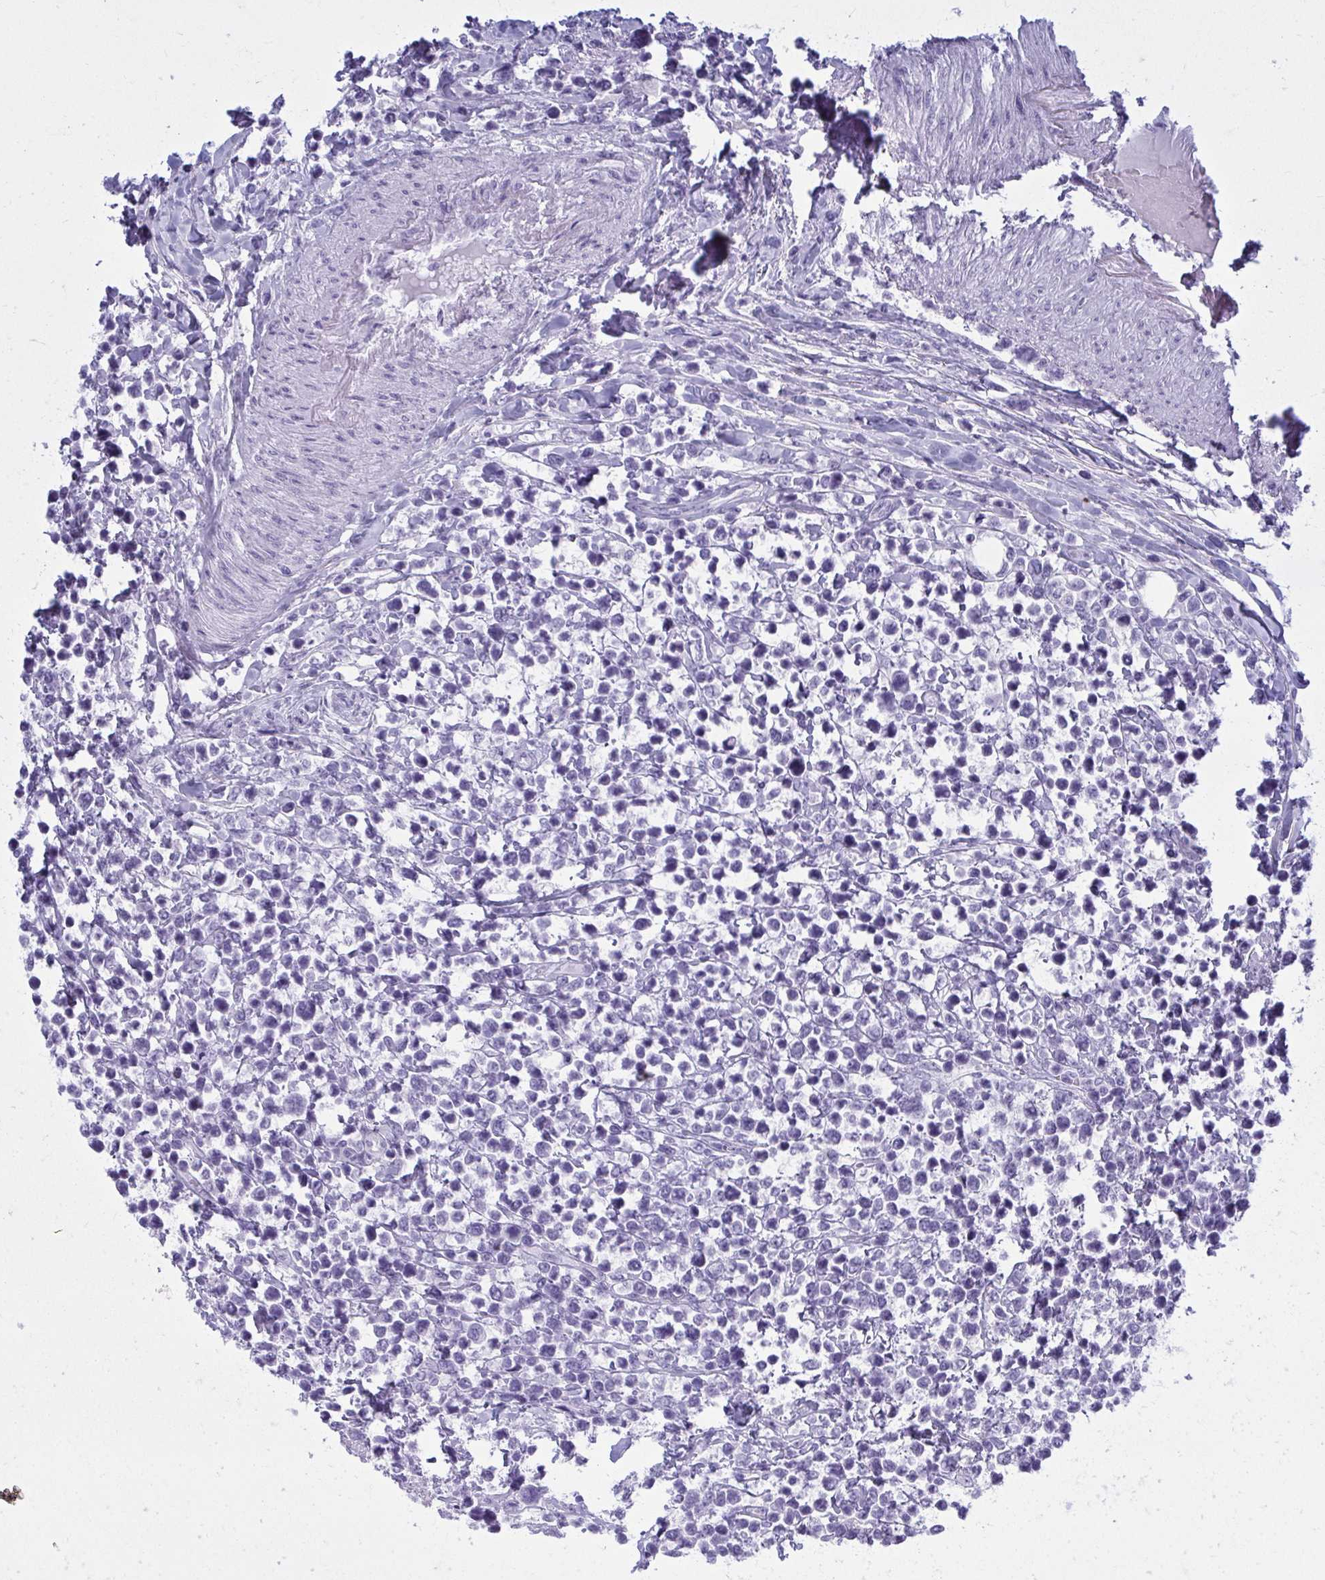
{"staining": {"intensity": "negative", "quantity": "none", "location": "none"}, "tissue": "lymphoma", "cell_type": "Tumor cells", "image_type": "cancer", "snomed": [{"axis": "morphology", "description": "Malignant lymphoma, non-Hodgkin's type, High grade"}, {"axis": "topography", "description": "Soft tissue"}], "caption": "Immunohistochemistry image of malignant lymphoma, non-Hodgkin's type (high-grade) stained for a protein (brown), which reveals no positivity in tumor cells.", "gene": "QDPR", "patient": {"sex": "female", "age": 56}}